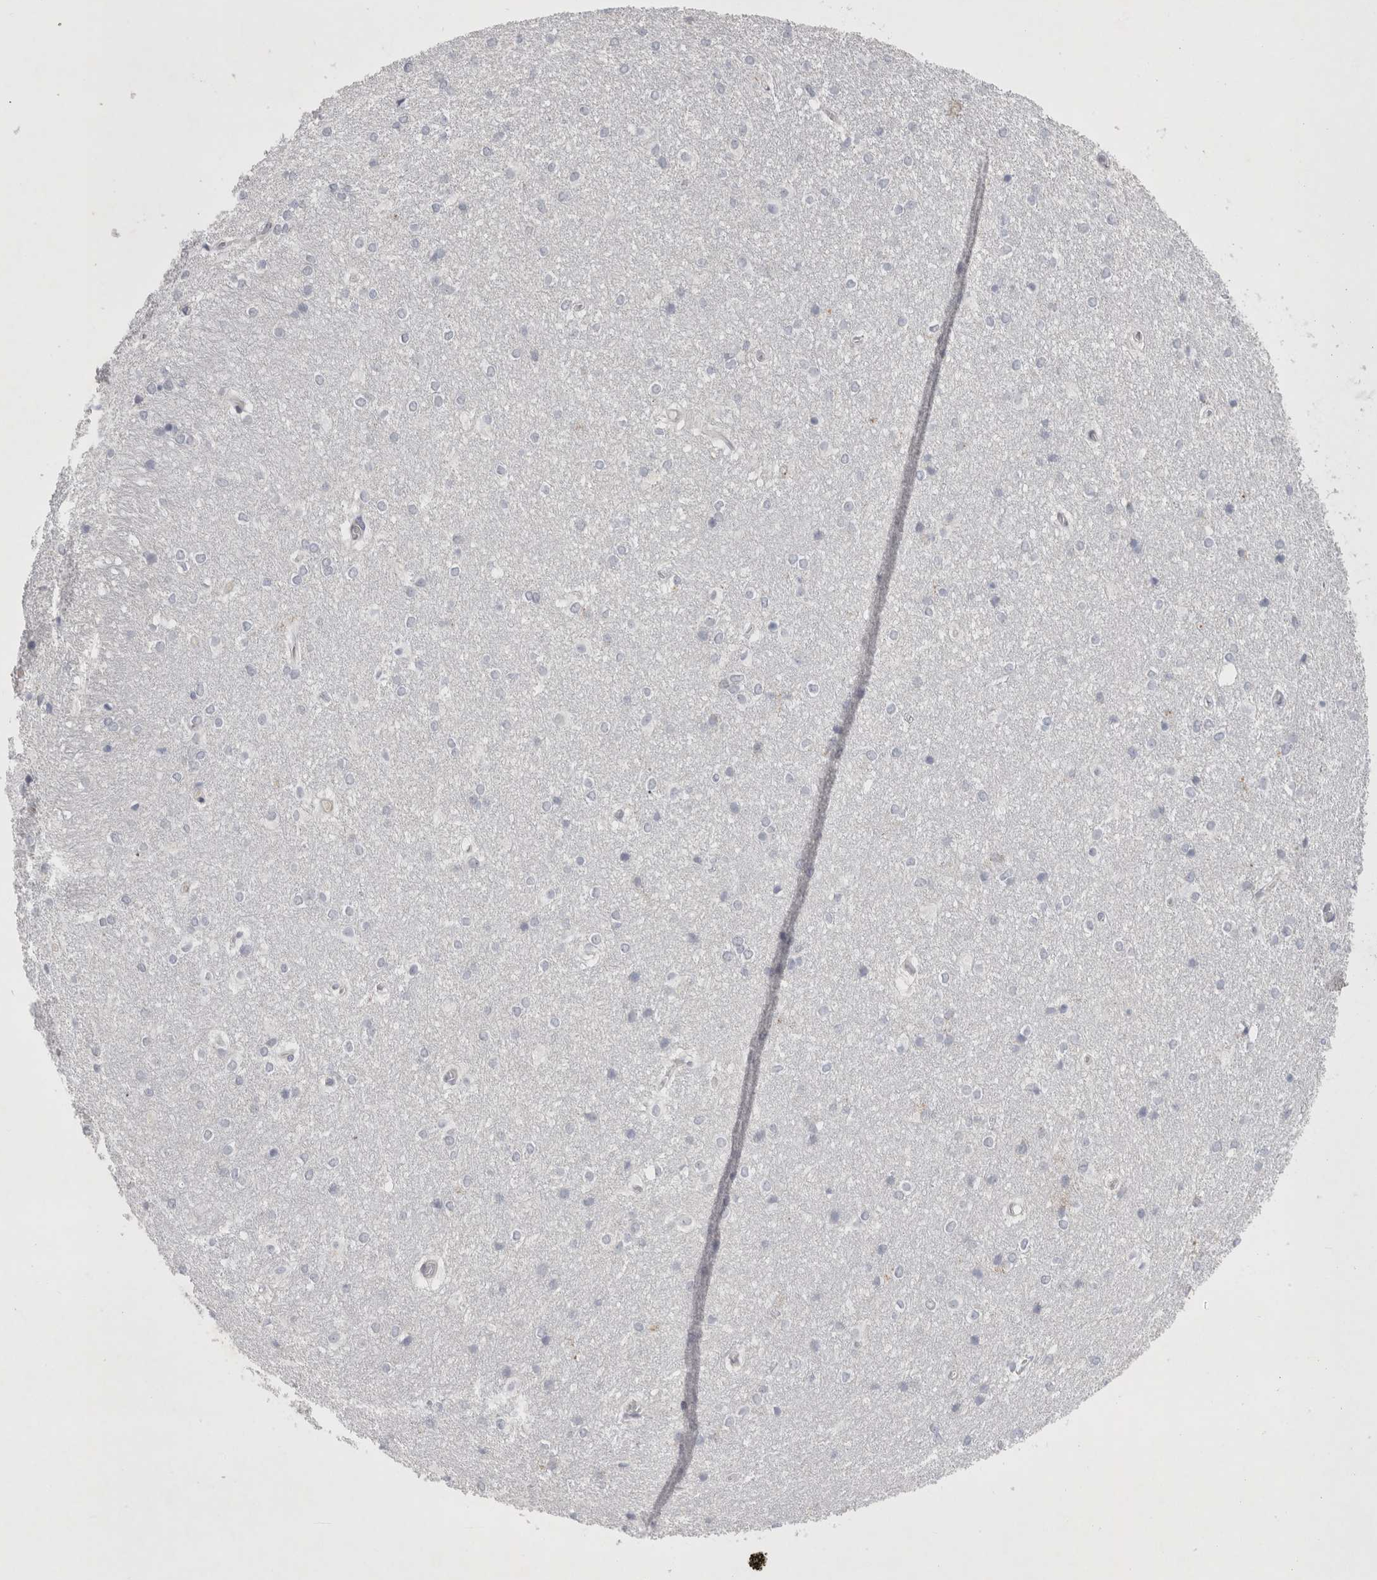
{"staining": {"intensity": "negative", "quantity": "none", "location": "none"}, "tissue": "caudate", "cell_type": "Glial cells", "image_type": "normal", "snomed": [{"axis": "morphology", "description": "Normal tissue, NOS"}, {"axis": "topography", "description": "Lateral ventricle wall"}], "caption": "A high-resolution image shows immunohistochemistry staining of normal caudate, which shows no significant staining in glial cells.", "gene": "GAA", "patient": {"sex": "female", "age": 19}}